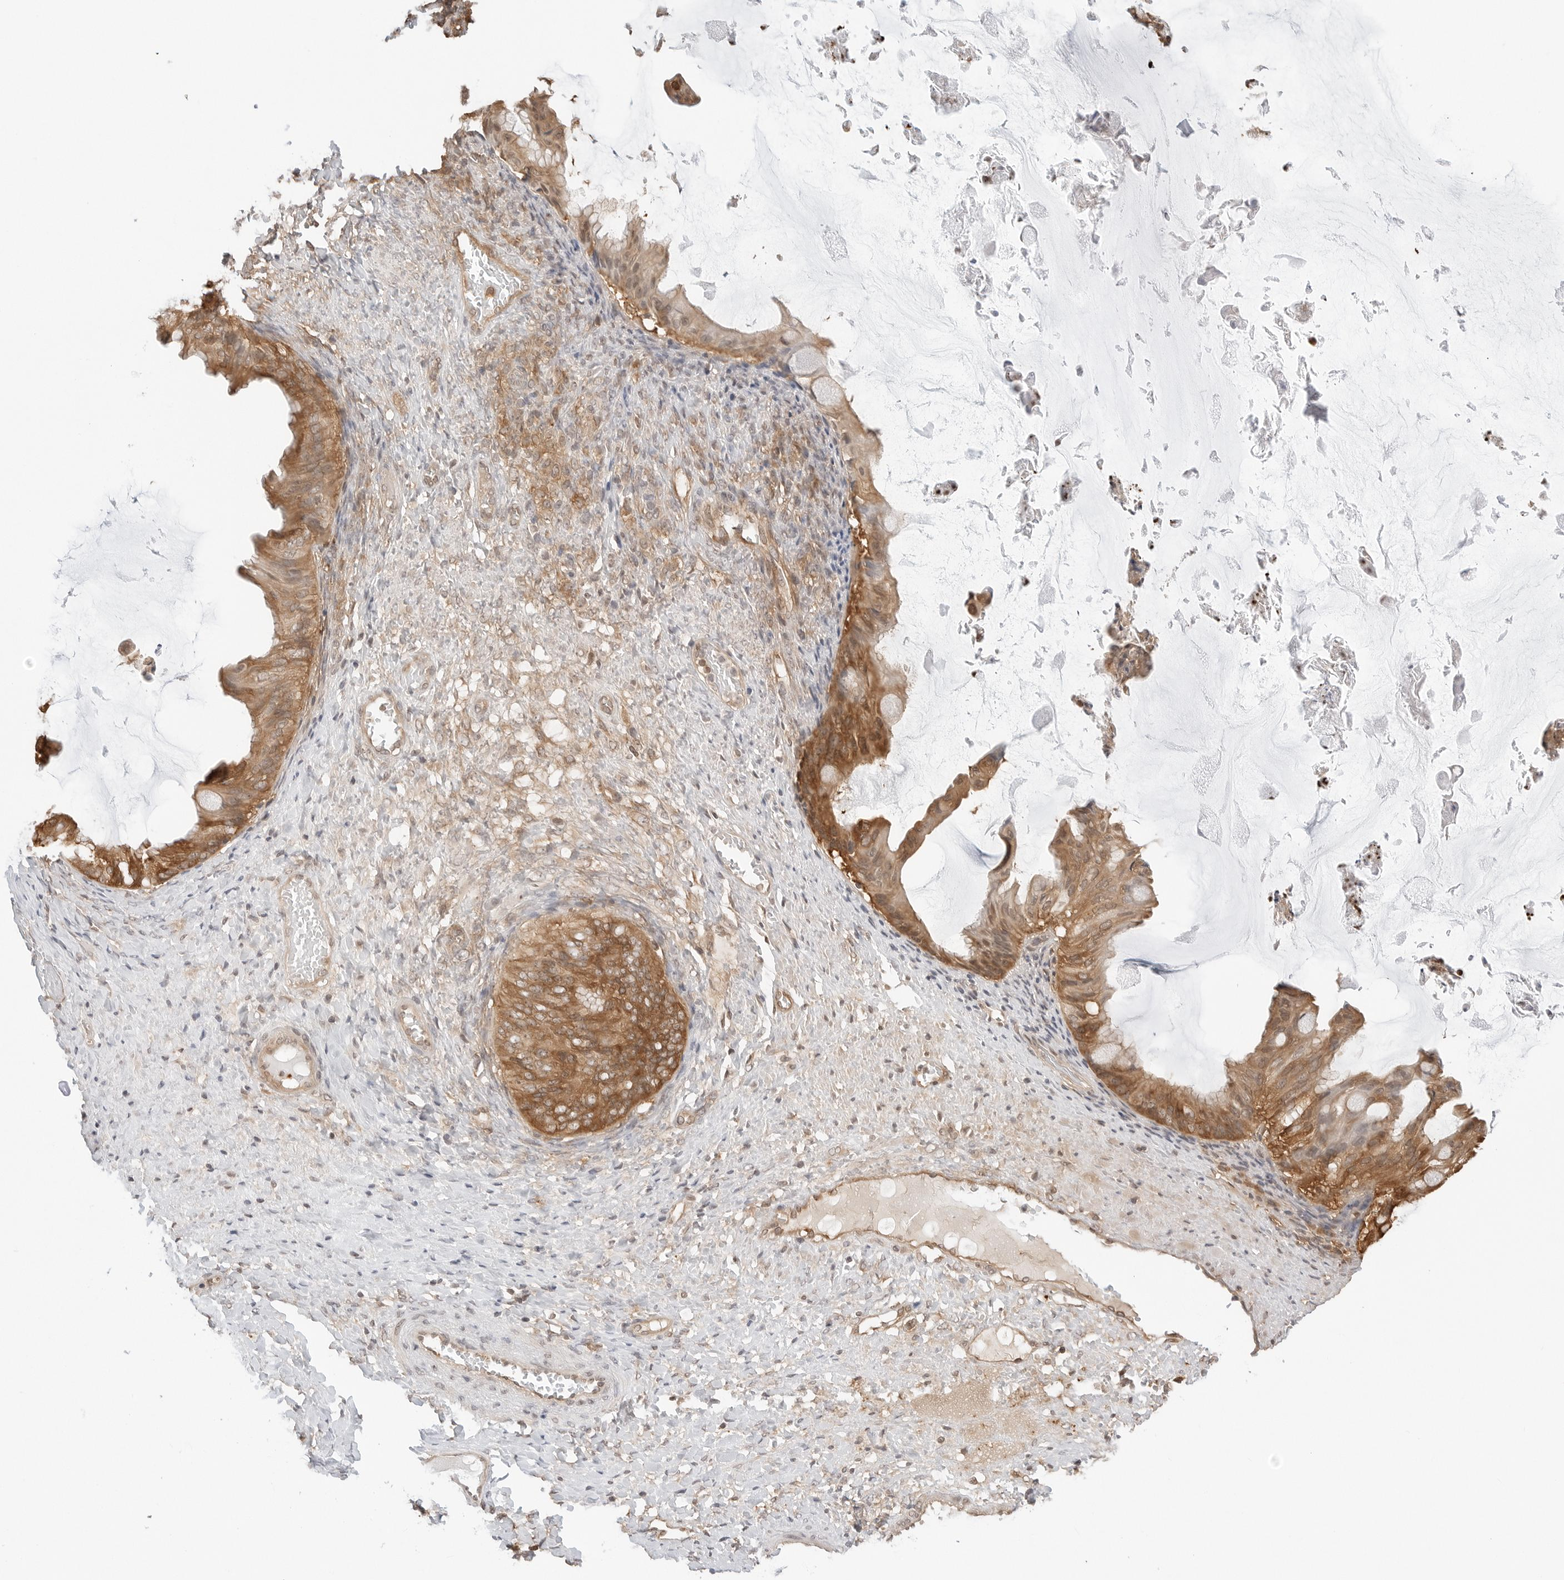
{"staining": {"intensity": "moderate", "quantity": ">75%", "location": "cytoplasmic/membranous,nuclear"}, "tissue": "ovarian cancer", "cell_type": "Tumor cells", "image_type": "cancer", "snomed": [{"axis": "morphology", "description": "Cystadenocarcinoma, mucinous, NOS"}, {"axis": "topography", "description": "Ovary"}], "caption": "Immunohistochemical staining of ovarian cancer (mucinous cystadenocarcinoma) reveals moderate cytoplasmic/membranous and nuclear protein staining in about >75% of tumor cells.", "gene": "NUDC", "patient": {"sex": "female", "age": 61}}